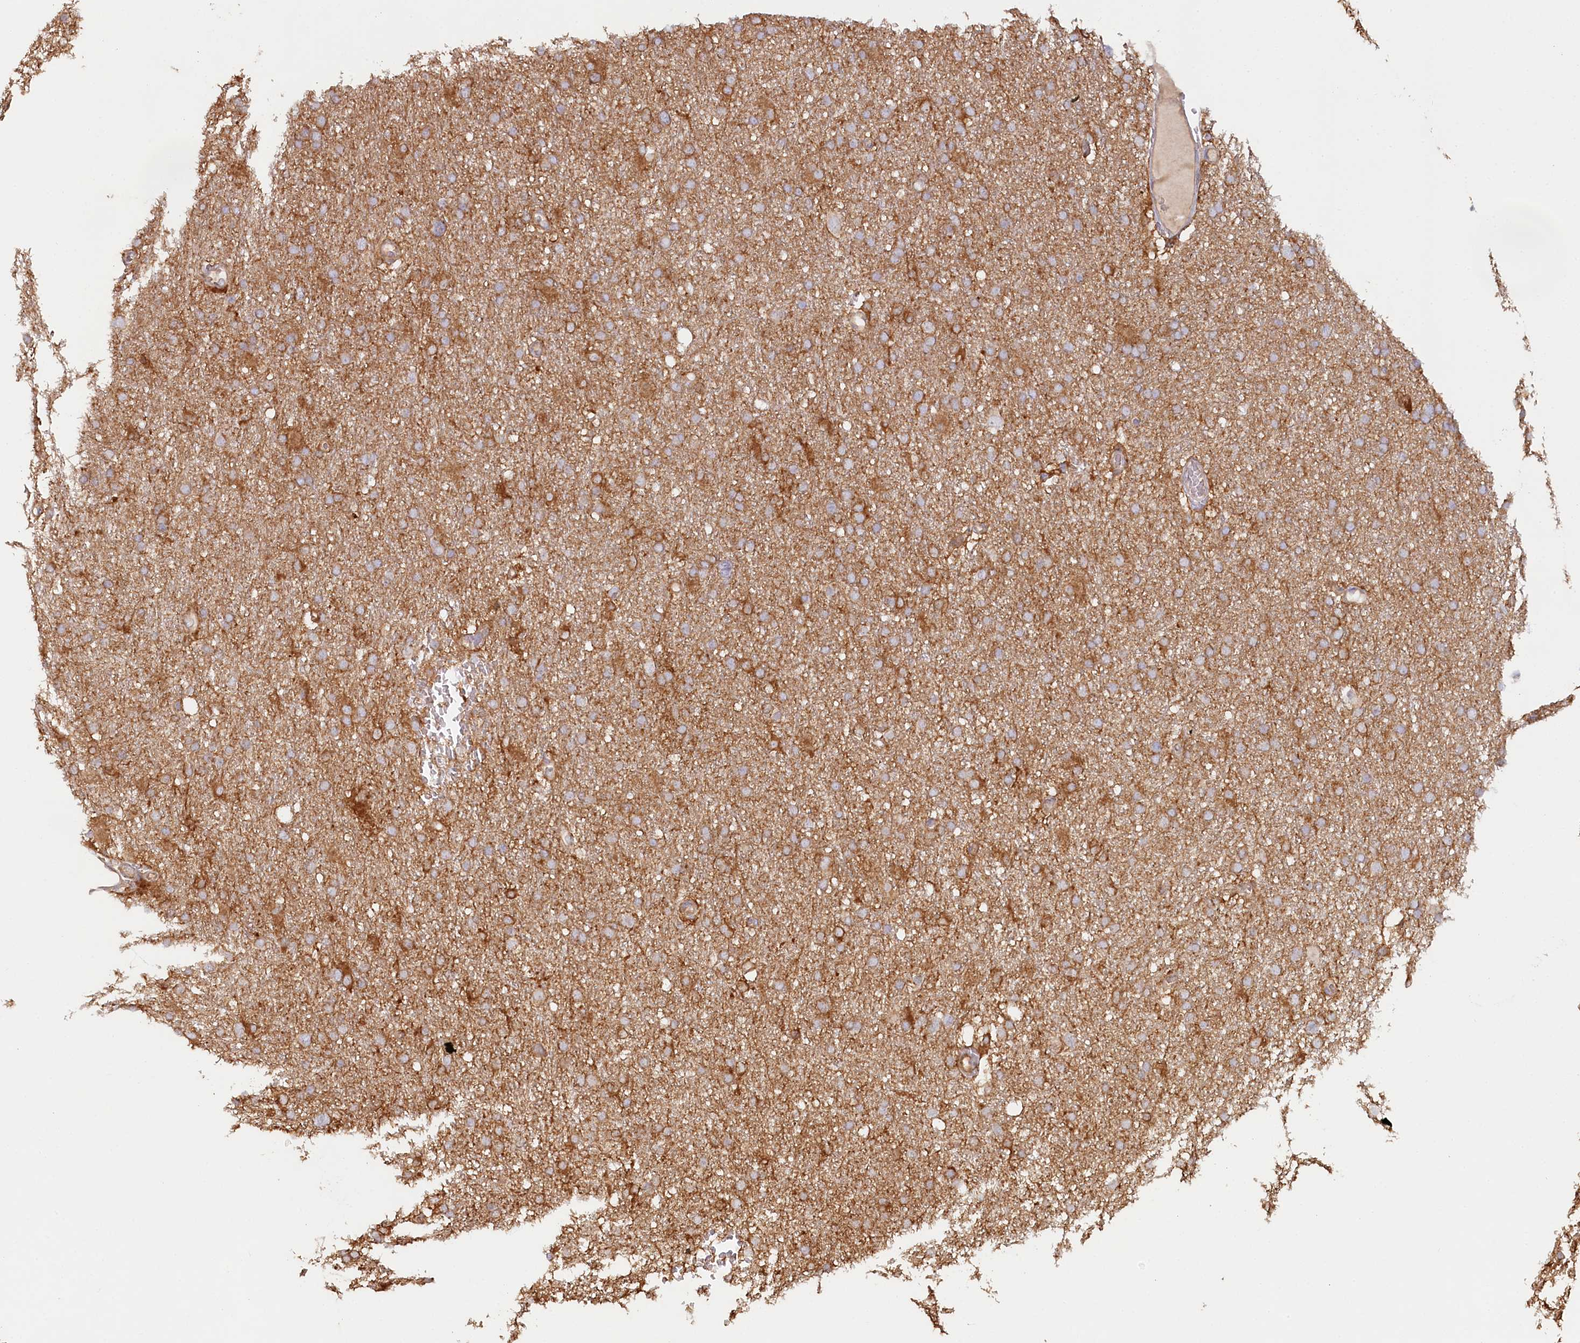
{"staining": {"intensity": "moderate", "quantity": "25%-75%", "location": "cytoplasmic/membranous"}, "tissue": "glioma", "cell_type": "Tumor cells", "image_type": "cancer", "snomed": [{"axis": "morphology", "description": "Glioma, malignant, High grade"}, {"axis": "topography", "description": "Cerebral cortex"}], "caption": "Human malignant glioma (high-grade) stained for a protein (brown) exhibits moderate cytoplasmic/membranous positive expression in approximately 25%-75% of tumor cells.", "gene": "HAL", "patient": {"sex": "female", "age": 36}}